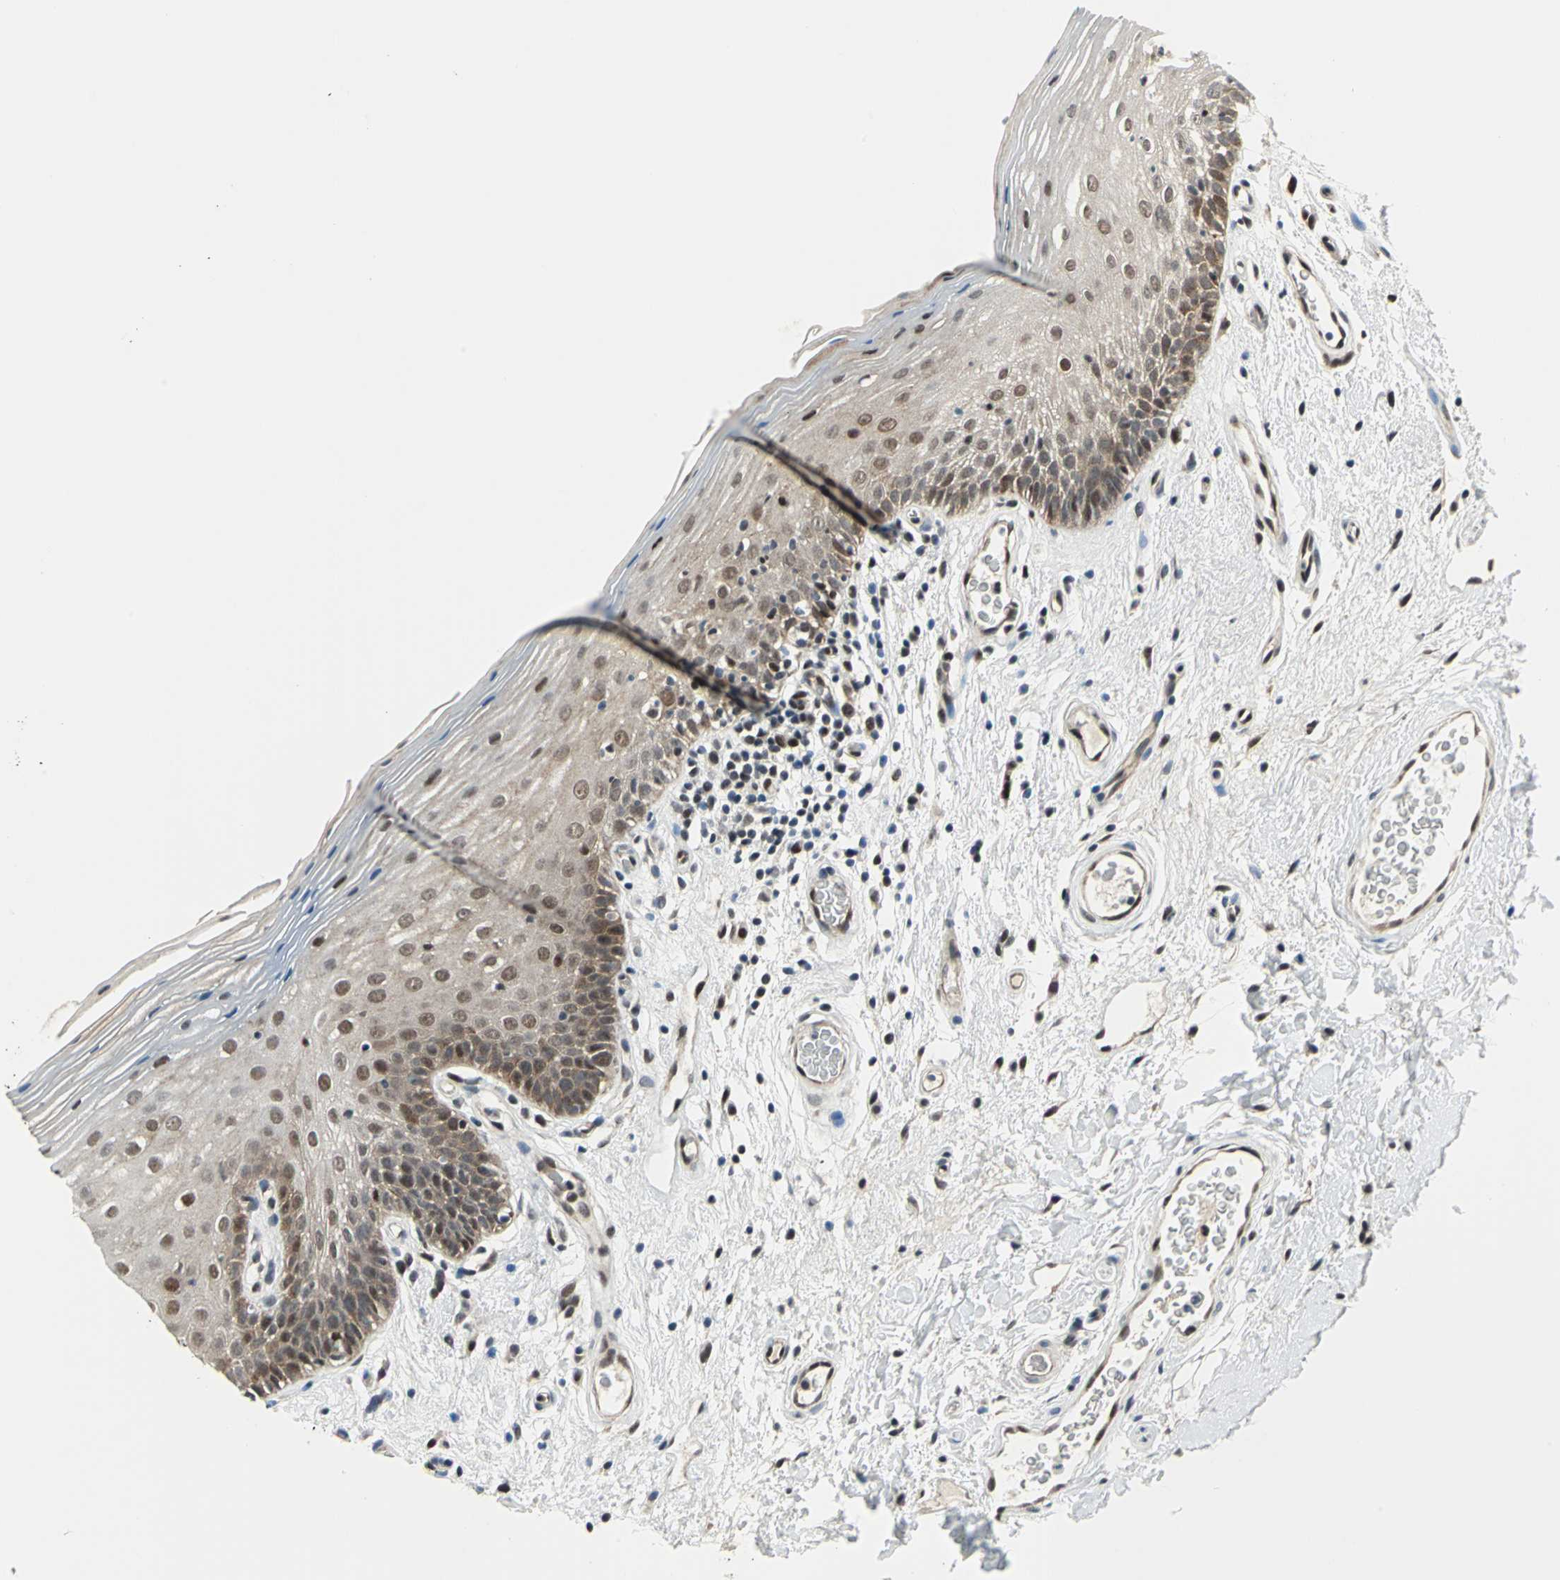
{"staining": {"intensity": "moderate", "quantity": ">75%", "location": "cytoplasmic/membranous,nuclear"}, "tissue": "oral mucosa", "cell_type": "Squamous epithelial cells", "image_type": "normal", "snomed": [{"axis": "morphology", "description": "Normal tissue, NOS"}, {"axis": "morphology", "description": "Squamous cell carcinoma, NOS"}, {"axis": "topography", "description": "Skeletal muscle"}, {"axis": "topography", "description": "Oral tissue"}, {"axis": "topography", "description": "Head-Neck"}], "caption": "Immunohistochemistry (IHC) micrograph of unremarkable oral mucosa: oral mucosa stained using immunohistochemistry shows medium levels of moderate protein expression localized specifically in the cytoplasmic/membranous,nuclear of squamous epithelial cells, appearing as a cytoplasmic/membranous,nuclear brown color.", "gene": "POLR3K", "patient": {"sex": "male", "age": 71}}